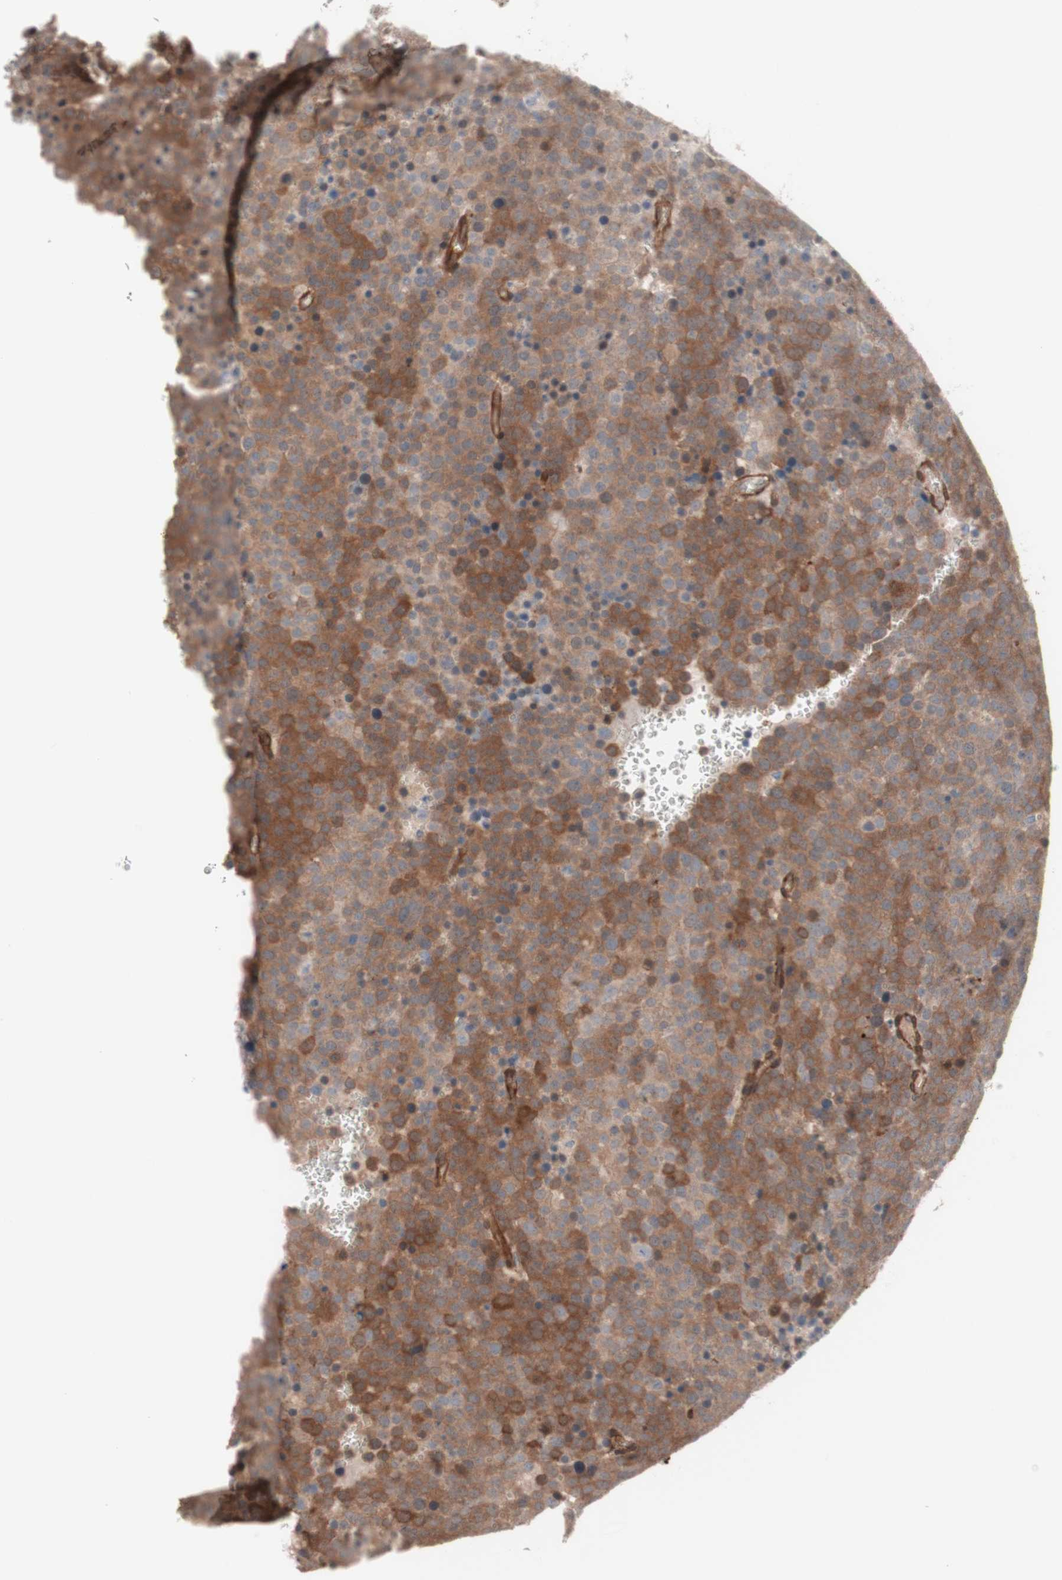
{"staining": {"intensity": "strong", "quantity": ">75%", "location": "cytoplasmic/membranous"}, "tissue": "testis cancer", "cell_type": "Tumor cells", "image_type": "cancer", "snomed": [{"axis": "morphology", "description": "Seminoma, NOS"}, {"axis": "topography", "description": "Testis"}], "caption": "The photomicrograph exhibits a brown stain indicating the presence of a protein in the cytoplasmic/membranous of tumor cells in seminoma (testis). (DAB (3,3'-diaminobenzidine) IHC with brightfield microscopy, high magnification).", "gene": "CNN3", "patient": {"sex": "male", "age": 71}}